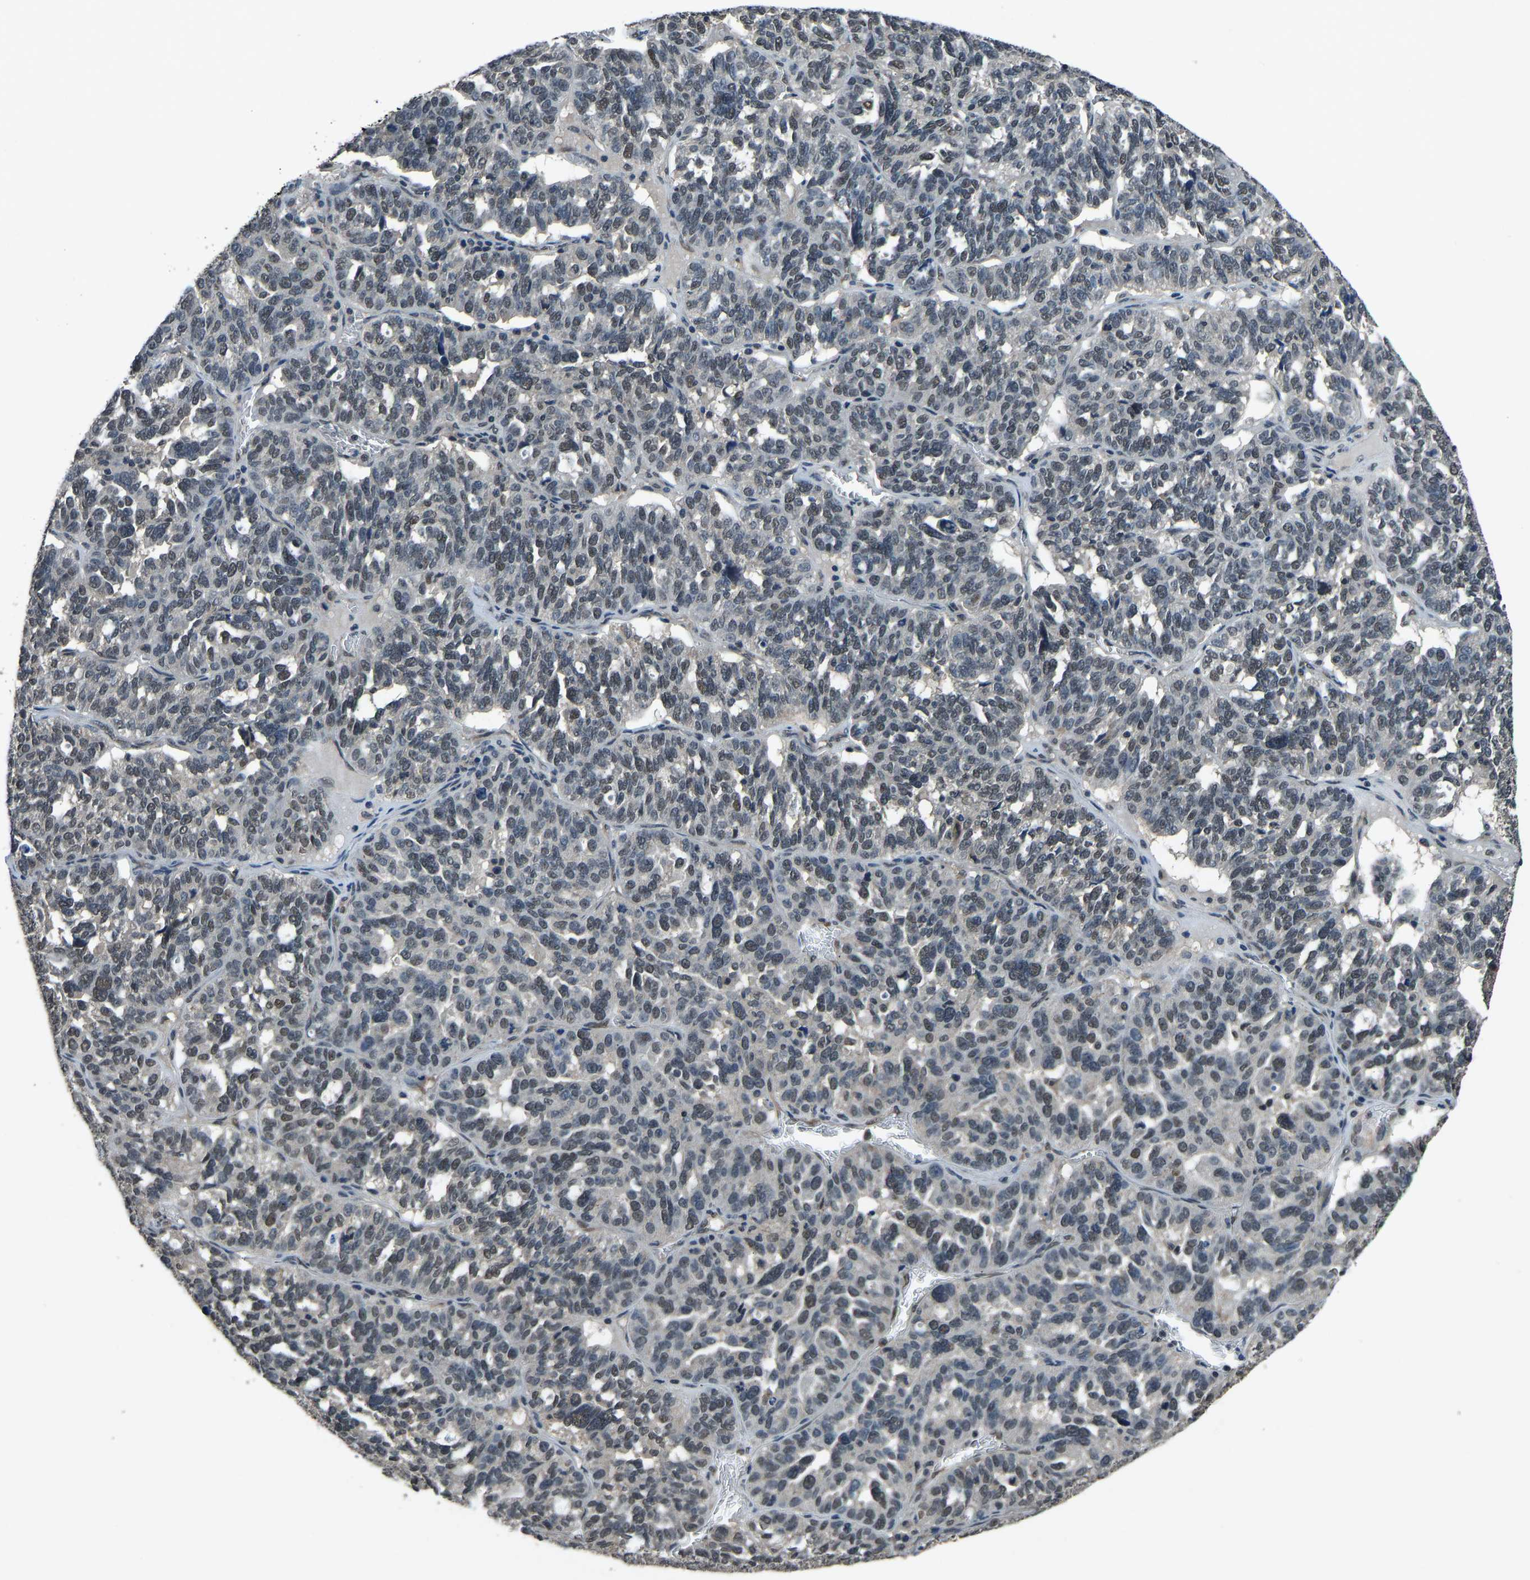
{"staining": {"intensity": "weak", "quantity": "25%-75%", "location": "nuclear"}, "tissue": "ovarian cancer", "cell_type": "Tumor cells", "image_type": "cancer", "snomed": [{"axis": "morphology", "description": "Cystadenocarcinoma, serous, NOS"}, {"axis": "topography", "description": "Ovary"}], "caption": "IHC (DAB (3,3'-diaminobenzidine)) staining of ovarian cancer displays weak nuclear protein expression in approximately 25%-75% of tumor cells.", "gene": "TOX4", "patient": {"sex": "female", "age": 59}}